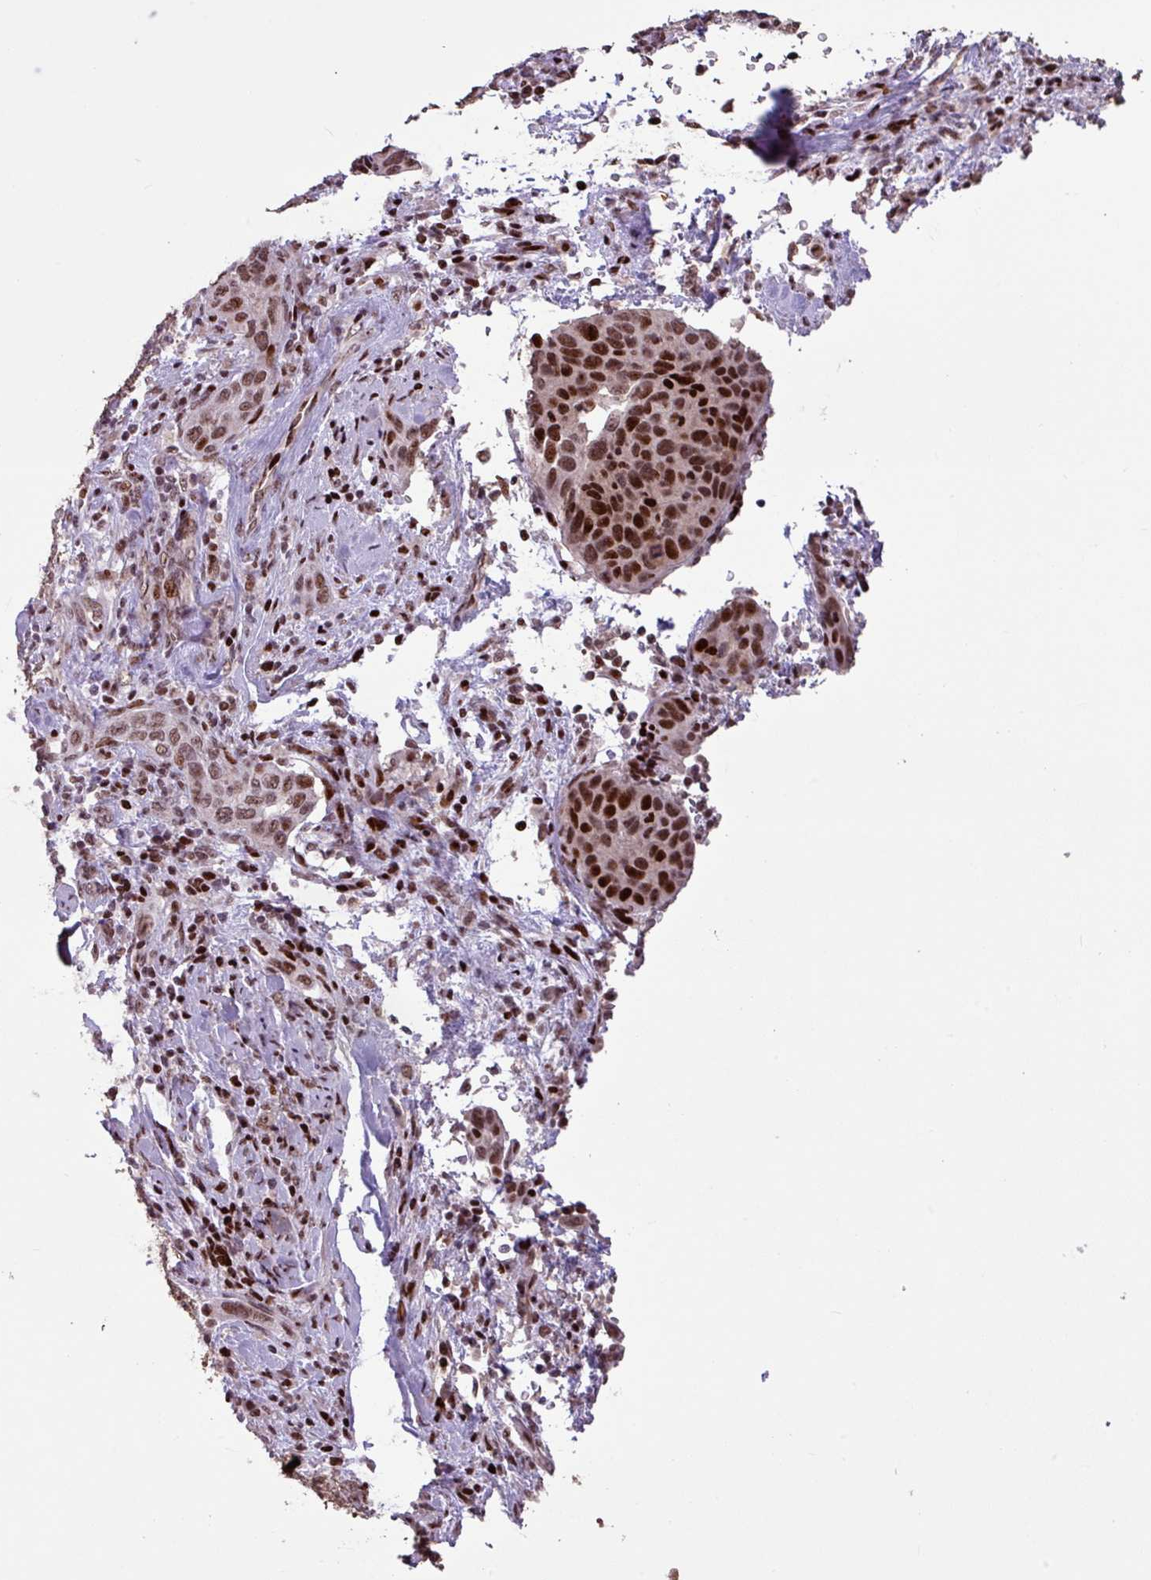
{"staining": {"intensity": "moderate", "quantity": ">75%", "location": "nuclear"}, "tissue": "cervical cancer", "cell_type": "Tumor cells", "image_type": "cancer", "snomed": [{"axis": "morphology", "description": "Squamous cell carcinoma, NOS"}, {"axis": "topography", "description": "Cervix"}], "caption": "A medium amount of moderate nuclear staining is present in about >75% of tumor cells in cervical squamous cell carcinoma tissue.", "gene": "ZNF709", "patient": {"sex": "female", "age": 60}}